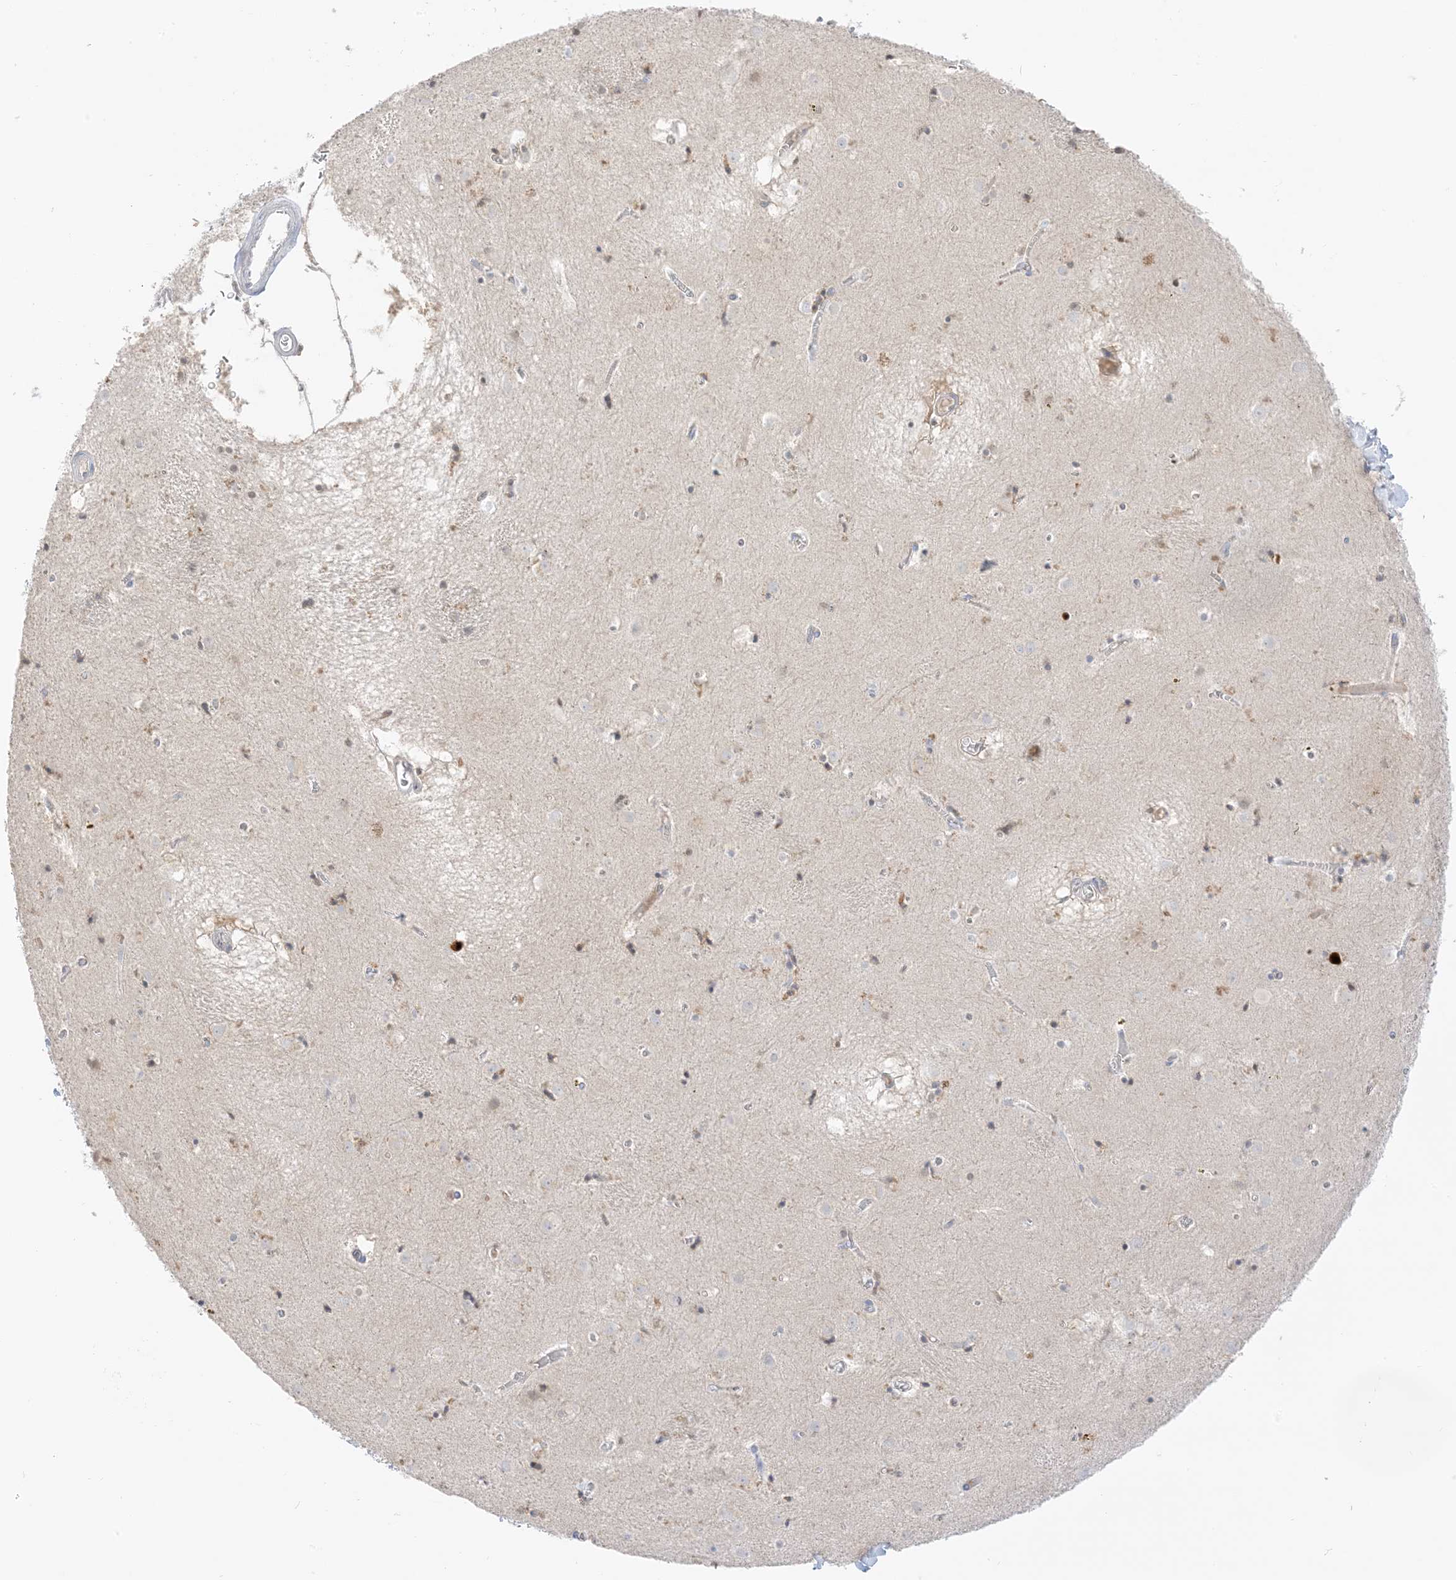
{"staining": {"intensity": "negative", "quantity": "none", "location": "none"}, "tissue": "caudate", "cell_type": "Glial cells", "image_type": "normal", "snomed": [{"axis": "morphology", "description": "Normal tissue, NOS"}, {"axis": "topography", "description": "Lateral ventricle wall"}], "caption": "Immunohistochemistry of normal human caudate shows no positivity in glial cells.", "gene": "GCA", "patient": {"sex": "male", "age": 70}}